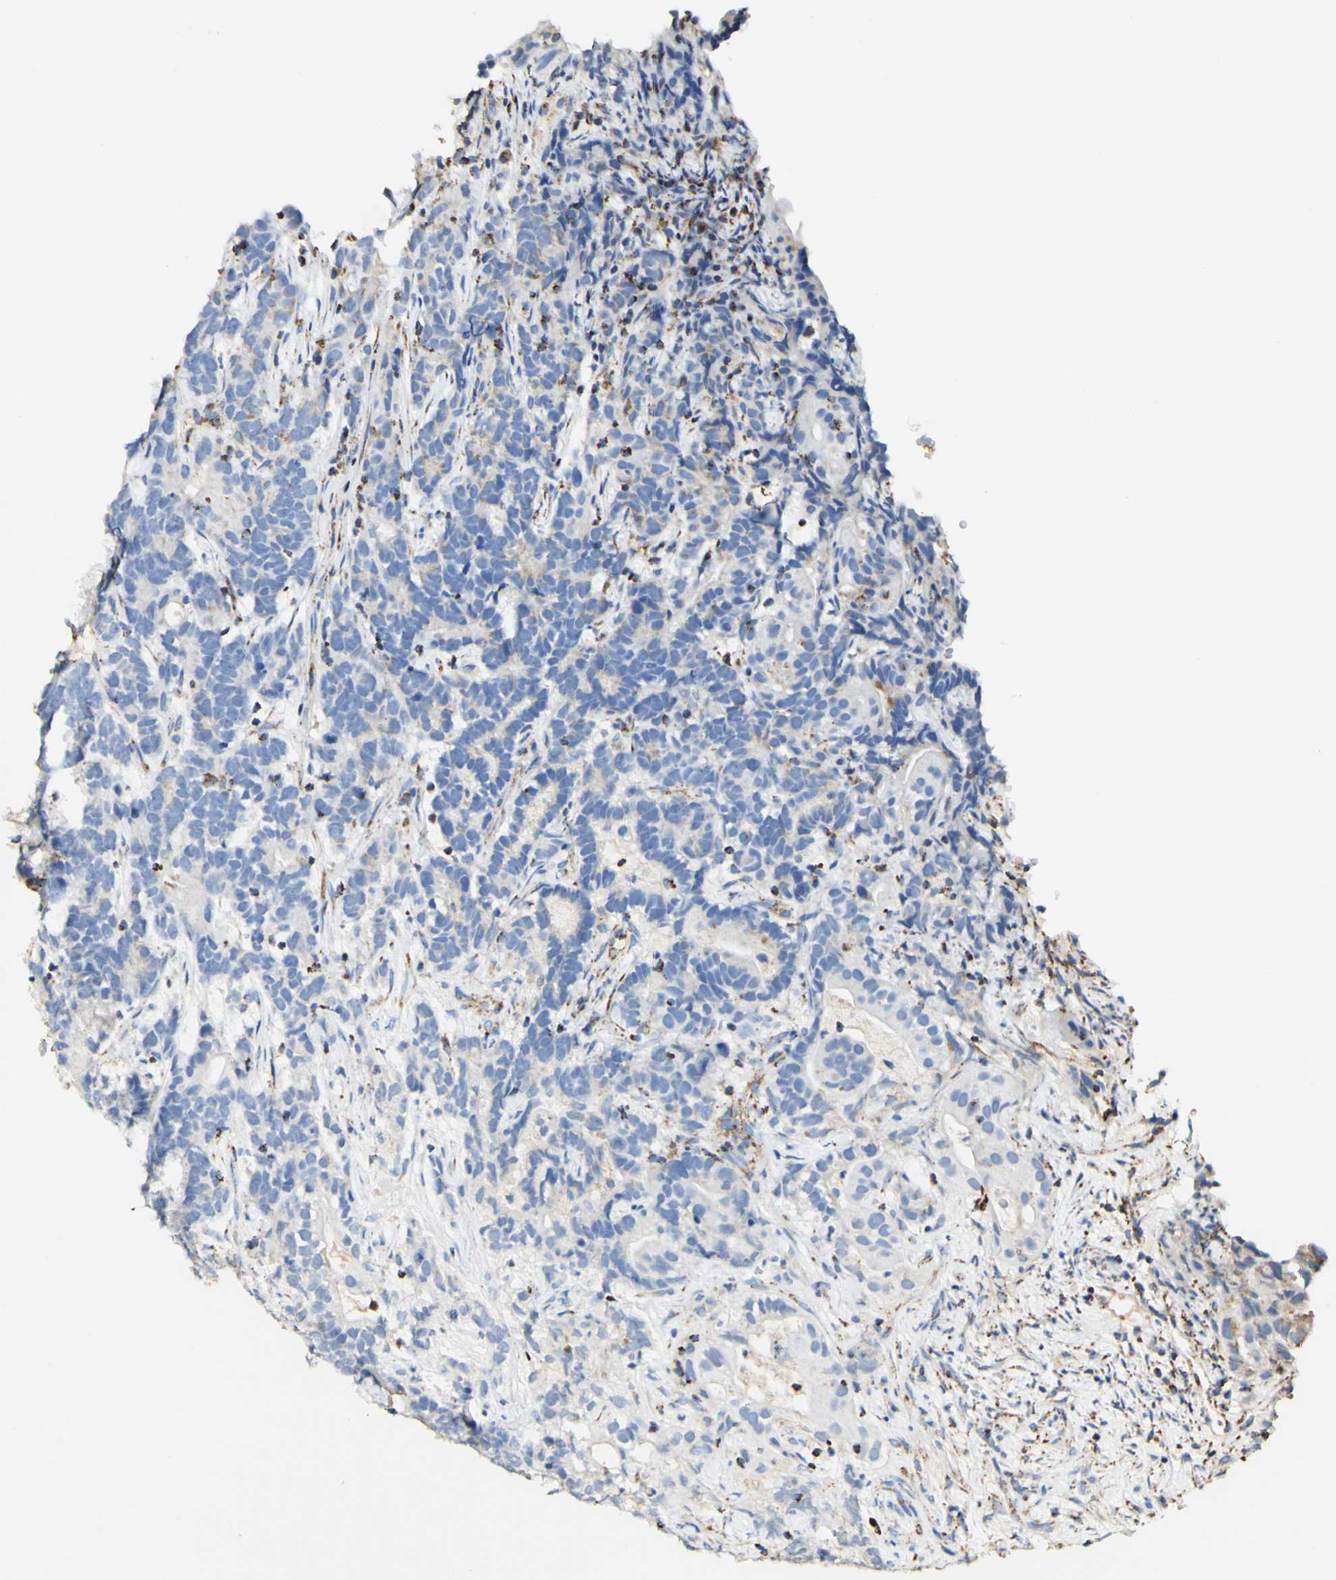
{"staining": {"intensity": "negative", "quantity": "none", "location": "none"}, "tissue": "testis cancer", "cell_type": "Tumor cells", "image_type": "cancer", "snomed": [{"axis": "morphology", "description": "Carcinoma, Embryonal, NOS"}, {"axis": "topography", "description": "Testis"}], "caption": "Tumor cells are negative for protein expression in human testis cancer (embryonal carcinoma).", "gene": "OXCT1", "patient": {"sex": "male", "age": 26}}